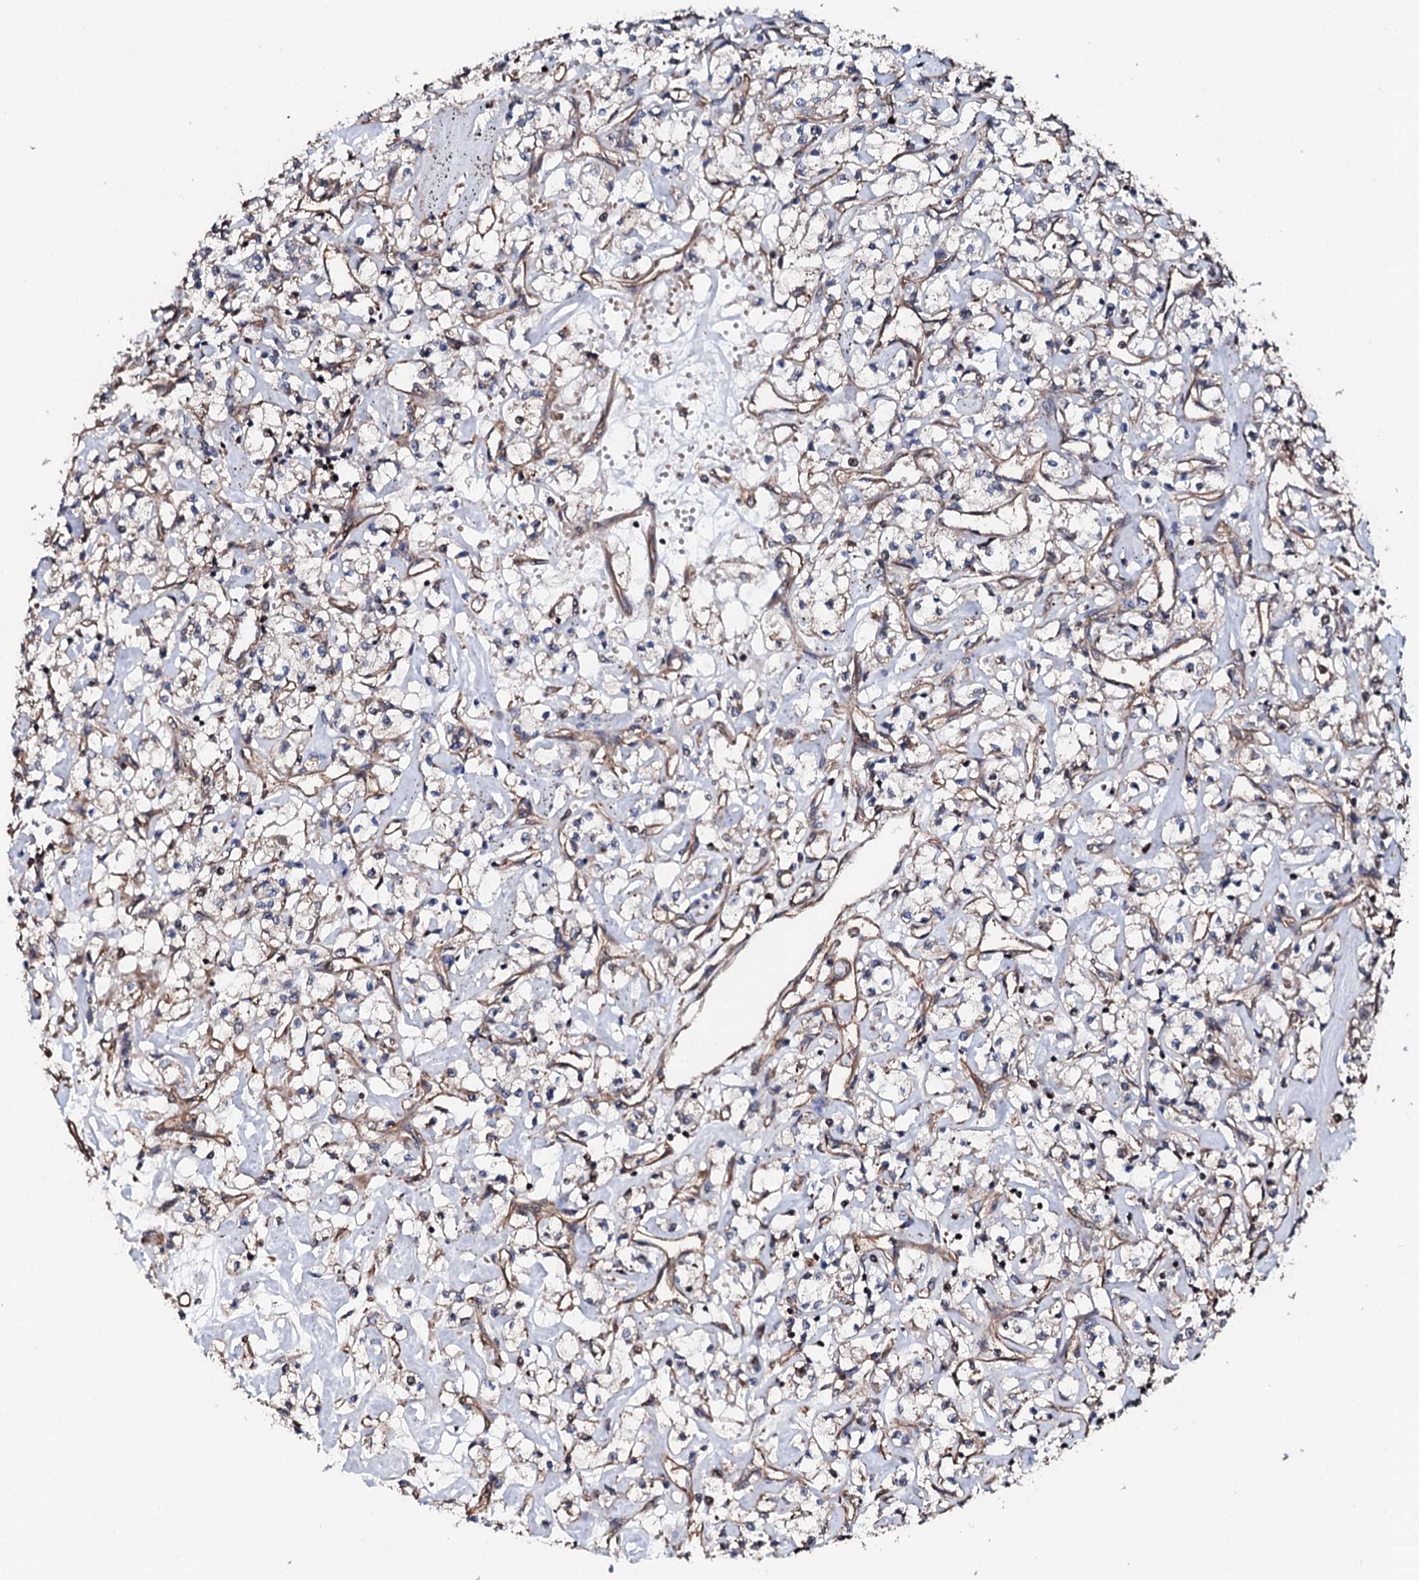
{"staining": {"intensity": "negative", "quantity": "none", "location": "none"}, "tissue": "renal cancer", "cell_type": "Tumor cells", "image_type": "cancer", "snomed": [{"axis": "morphology", "description": "Adenocarcinoma, NOS"}, {"axis": "topography", "description": "Kidney"}], "caption": "There is no significant staining in tumor cells of renal cancer.", "gene": "CKAP5", "patient": {"sex": "female", "age": 59}}